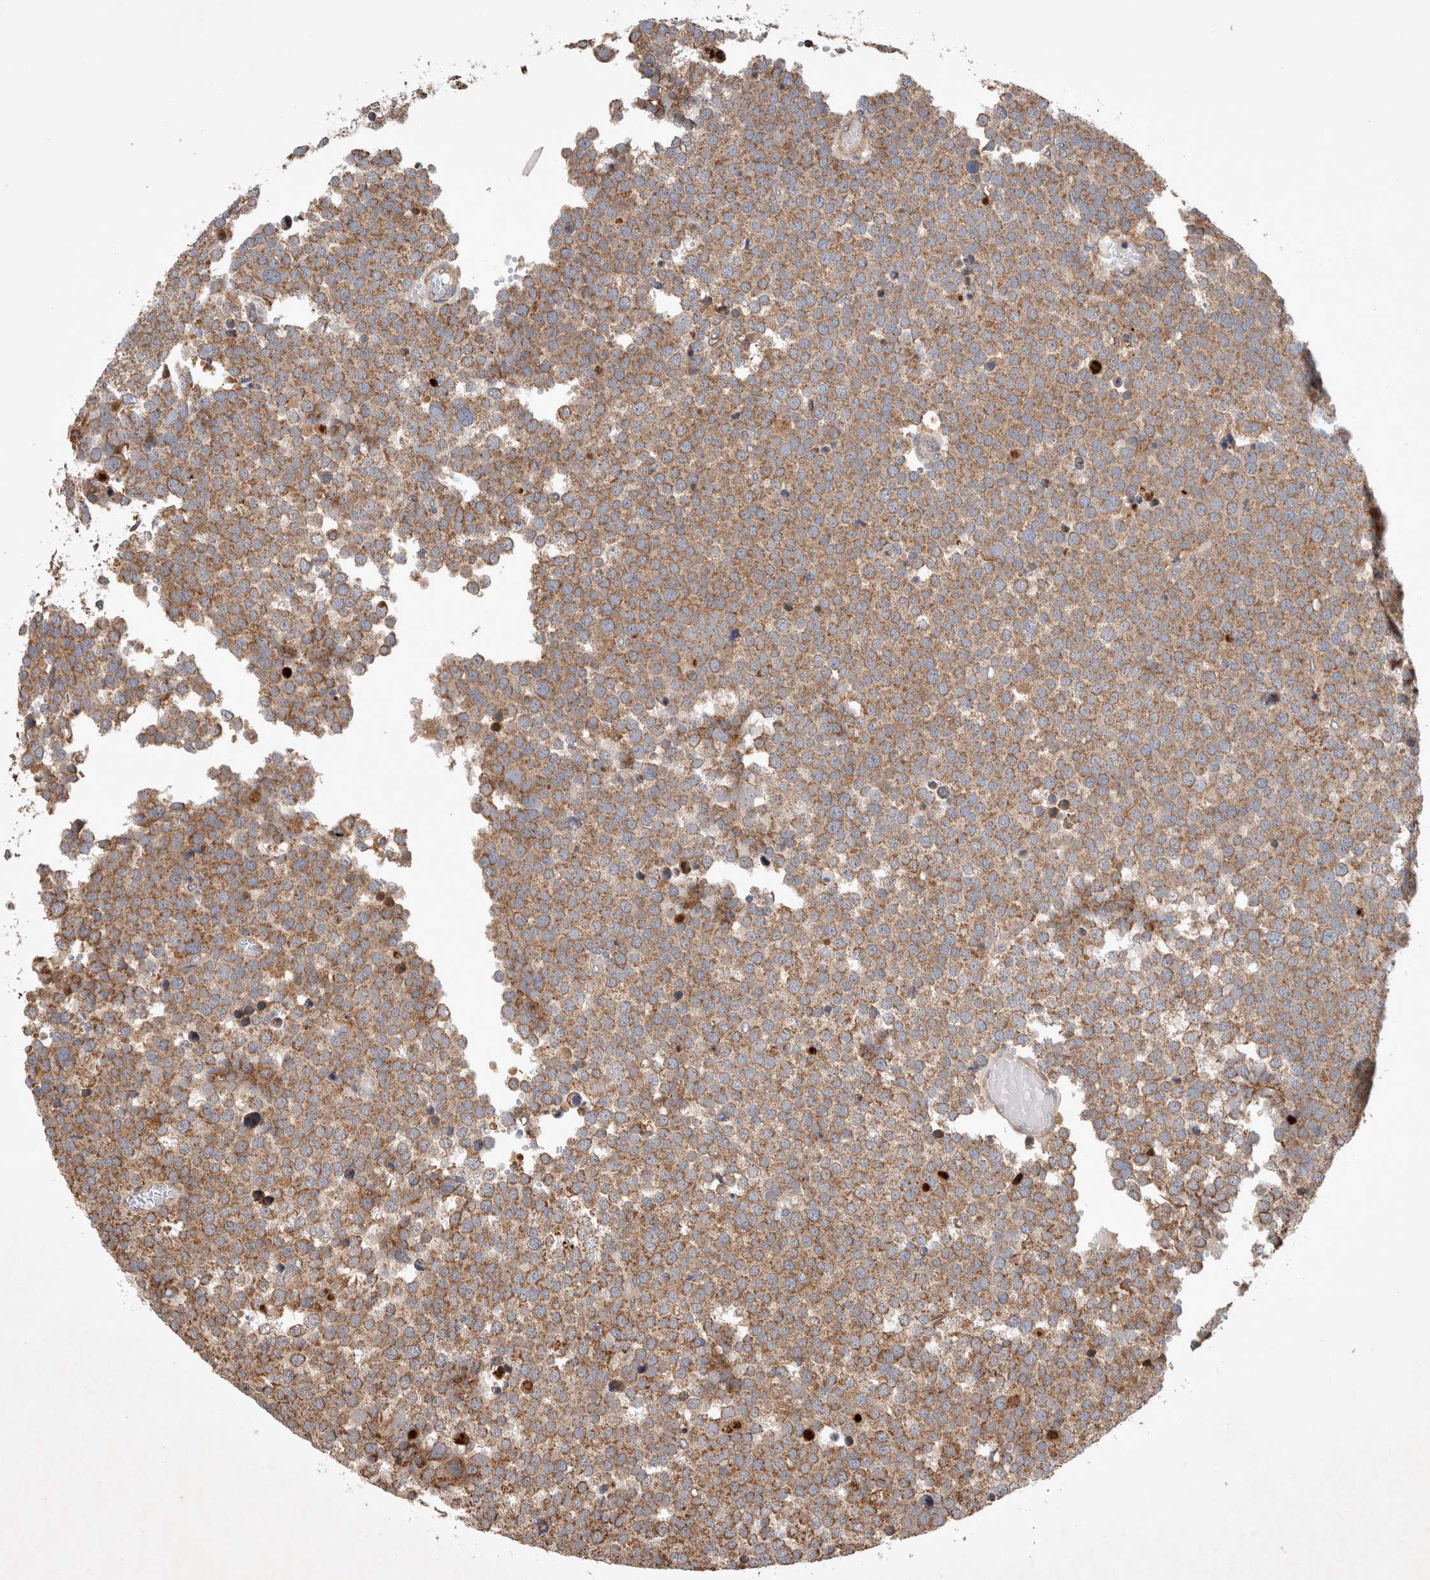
{"staining": {"intensity": "moderate", "quantity": ">75%", "location": "cytoplasmic/membranous"}, "tissue": "testis cancer", "cell_type": "Tumor cells", "image_type": "cancer", "snomed": [{"axis": "morphology", "description": "Seminoma, NOS"}, {"axis": "topography", "description": "Testis"}], "caption": "This is a histology image of immunohistochemistry staining of testis seminoma, which shows moderate expression in the cytoplasmic/membranous of tumor cells.", "gene": "SERAC1", "patient": {"sex": "male", "age": 71}}